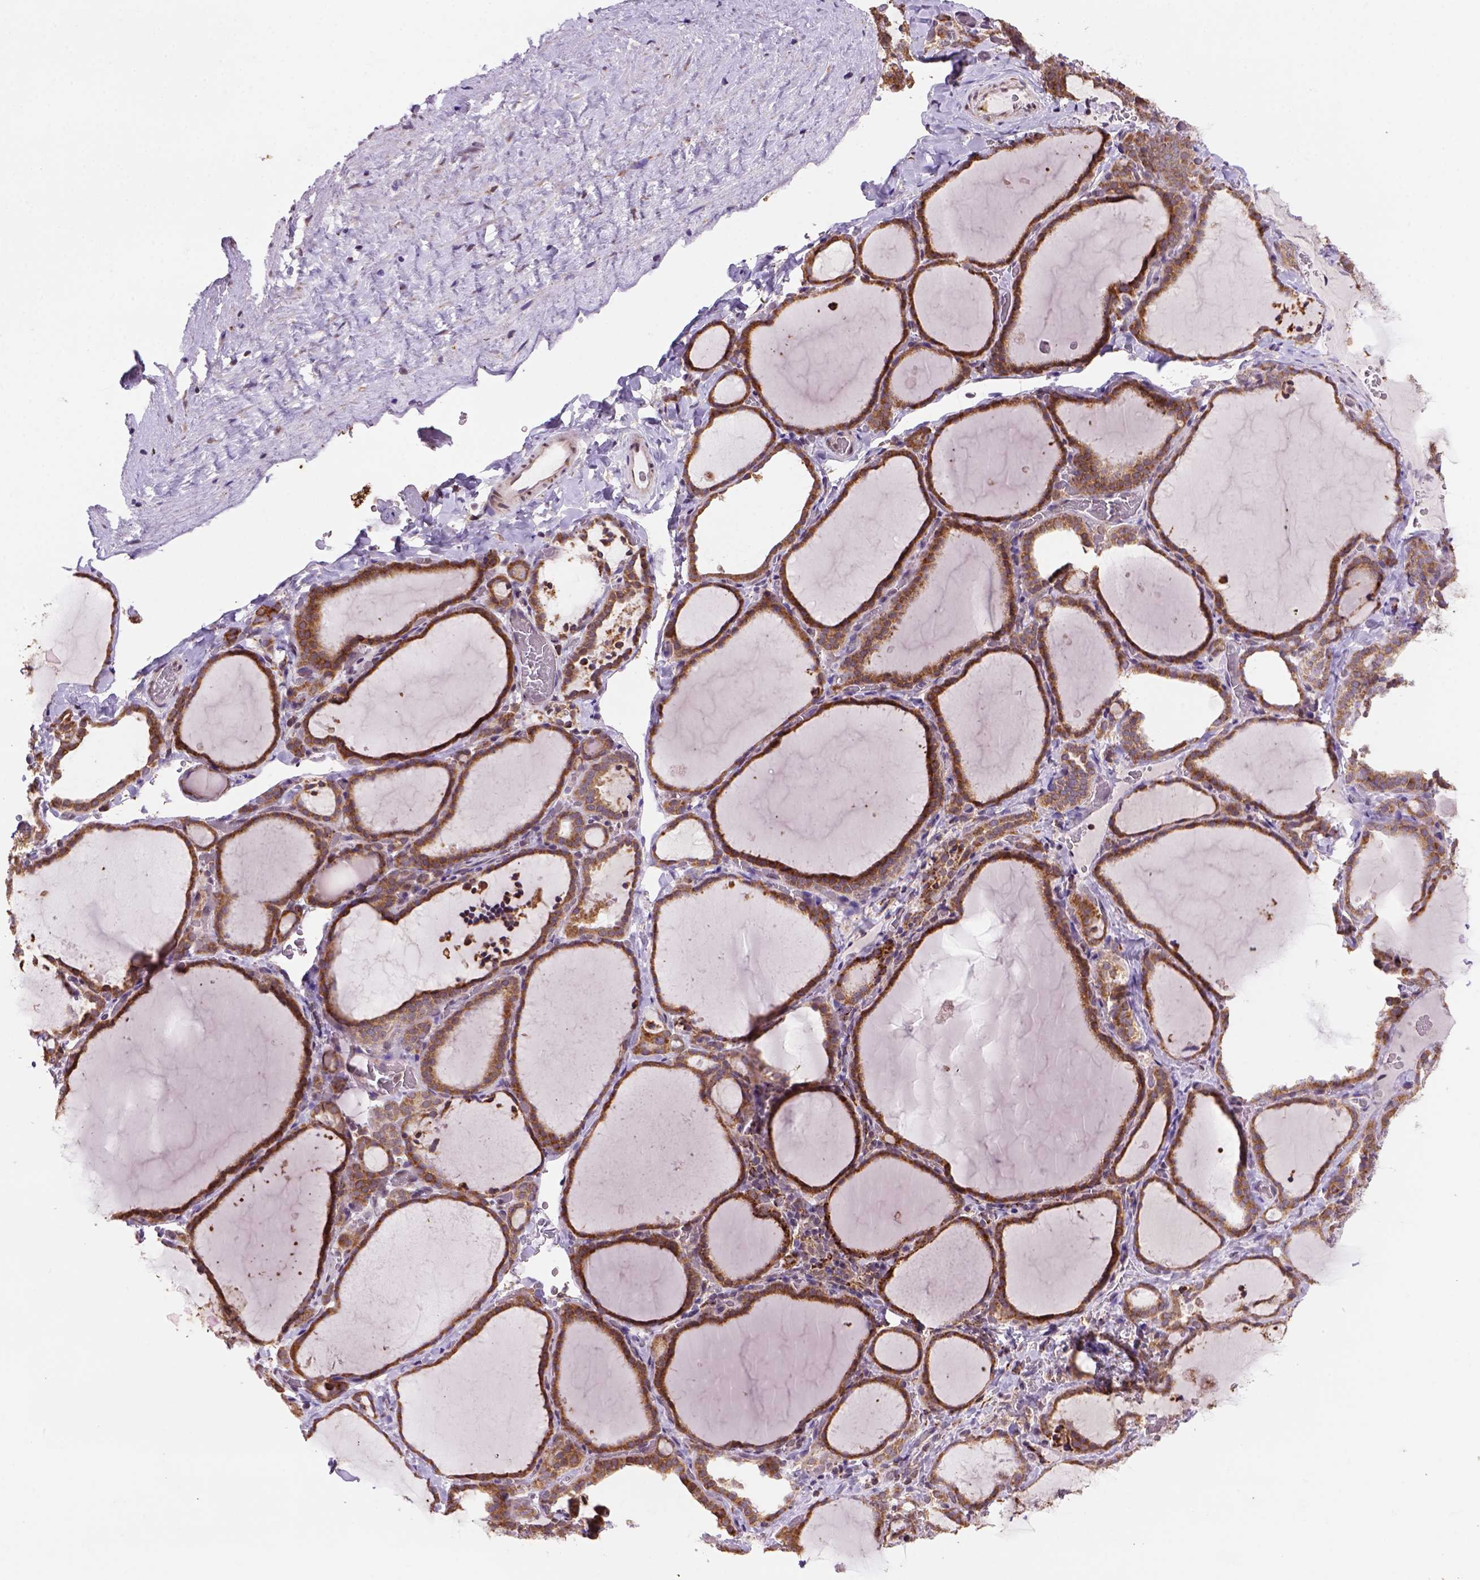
{"staining": {"intensity": "strong", "quantity": ">75%", "location": "cytoplasmic/membranous"}, "tissue": "thyroid gland", "cell_type": "Glandular cells", "image_type": "normal", "snomed": [{"axis": "morphology", "description": "Normal tissue, NOS"}, {"axis": "topography", "description": "Thyroid gland"}], "caption": "Benign thyroid gland displays strong cytoplasmic/membranous staining in approximately >75% of glandular cells, visualized by immunohistochemistry.", "gene": "FZD7", "patient": {"sex": "female", "age": 22}}